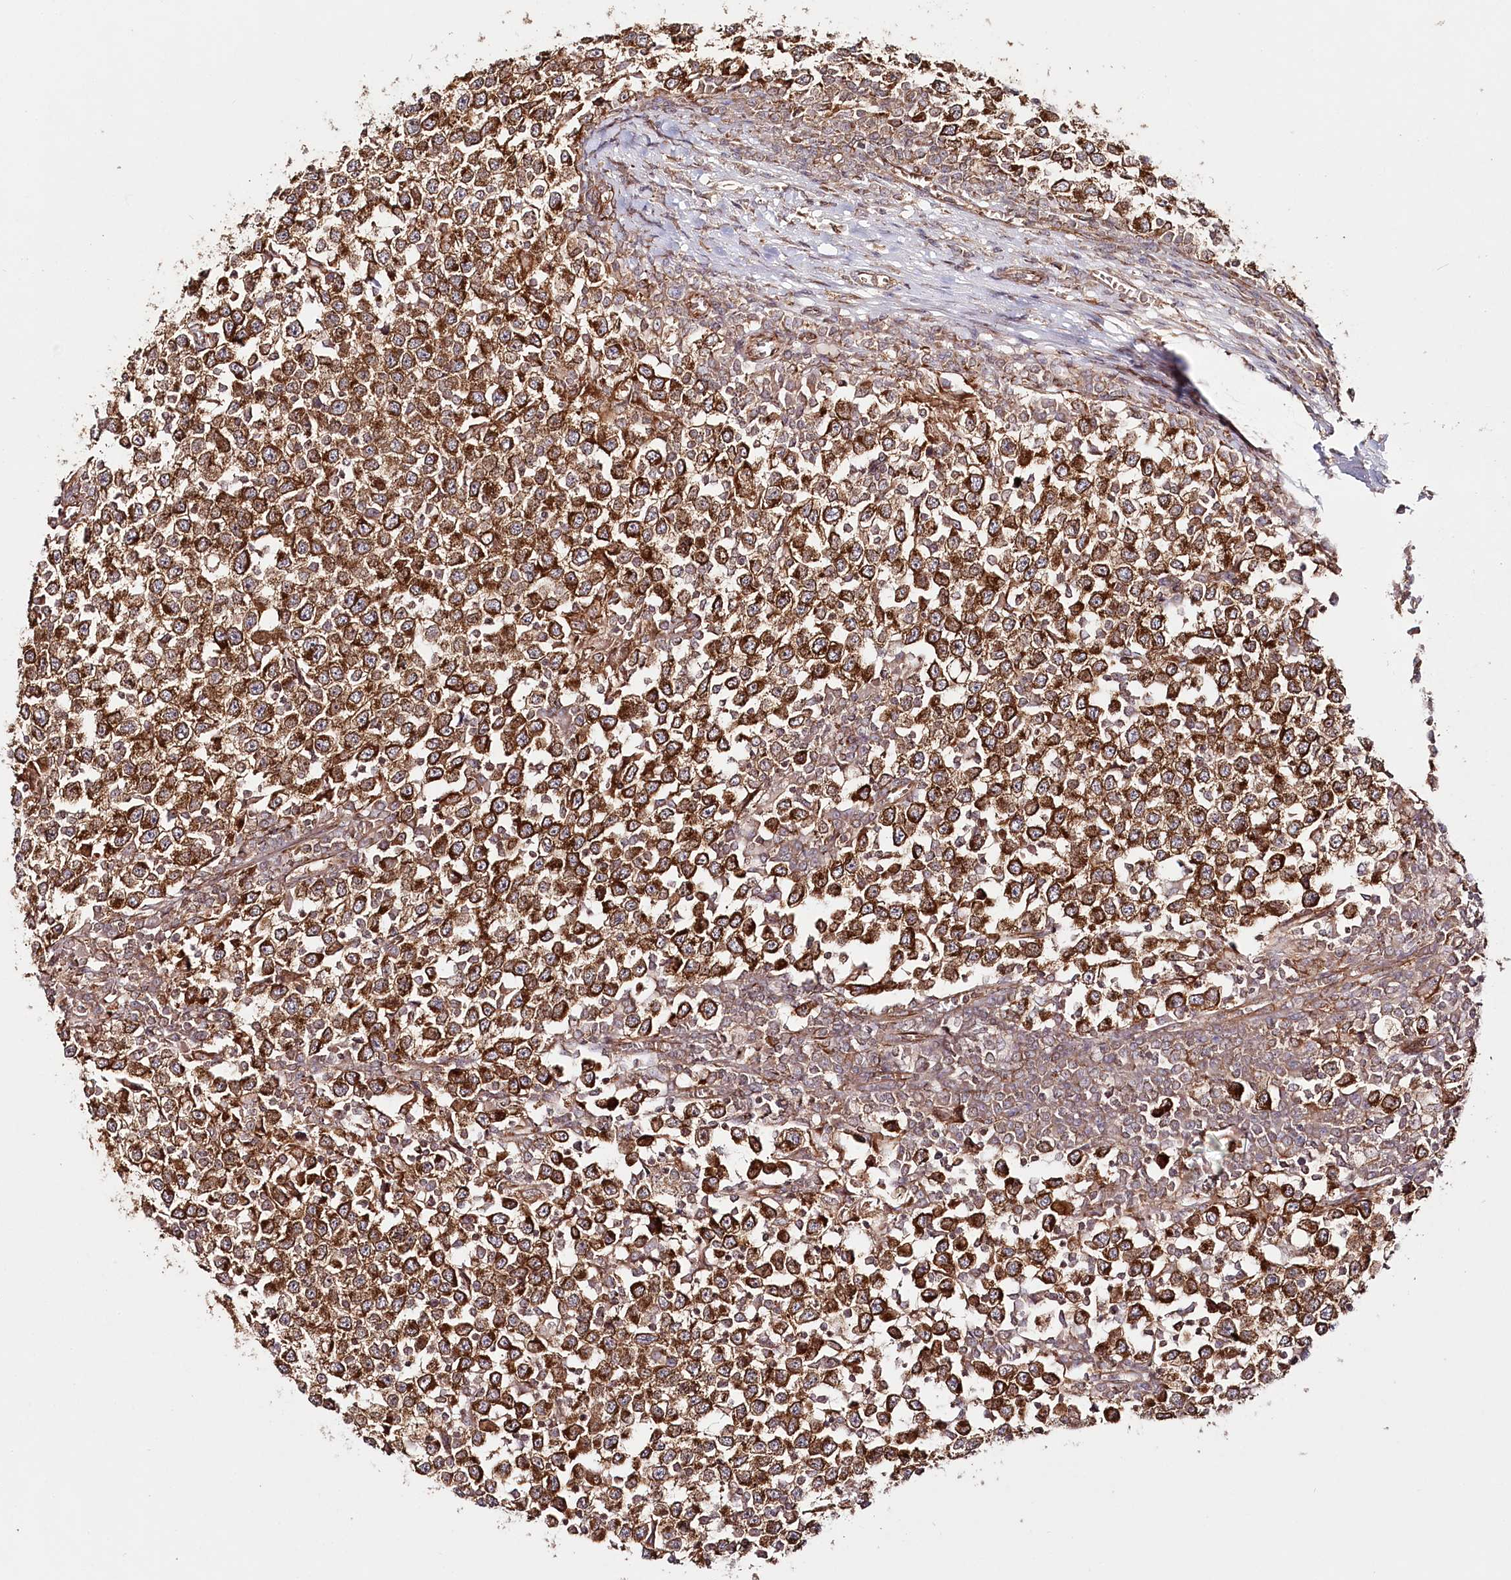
{"staining": {"intensity": "strong", "quantity": ">75%", "location": "cytoplasmic/membranous"}, "tissue": "testis cancer", "cell_type": "Tumor cells", "image_type": "cancer", "snomed": [{"axis": "morphology", "description": "Seminoma, NOS"}, {"axis": "topography", "description": "Testis"}], "caption": "Immunohistochemistry (IHC) of testis seminoma demonstrates high levels of strong cytoplasmic/membranous expression in approximately >75% of tumor cells.", "gene": "OTUD4", "patient": {"sex": "male", "age": 65}}